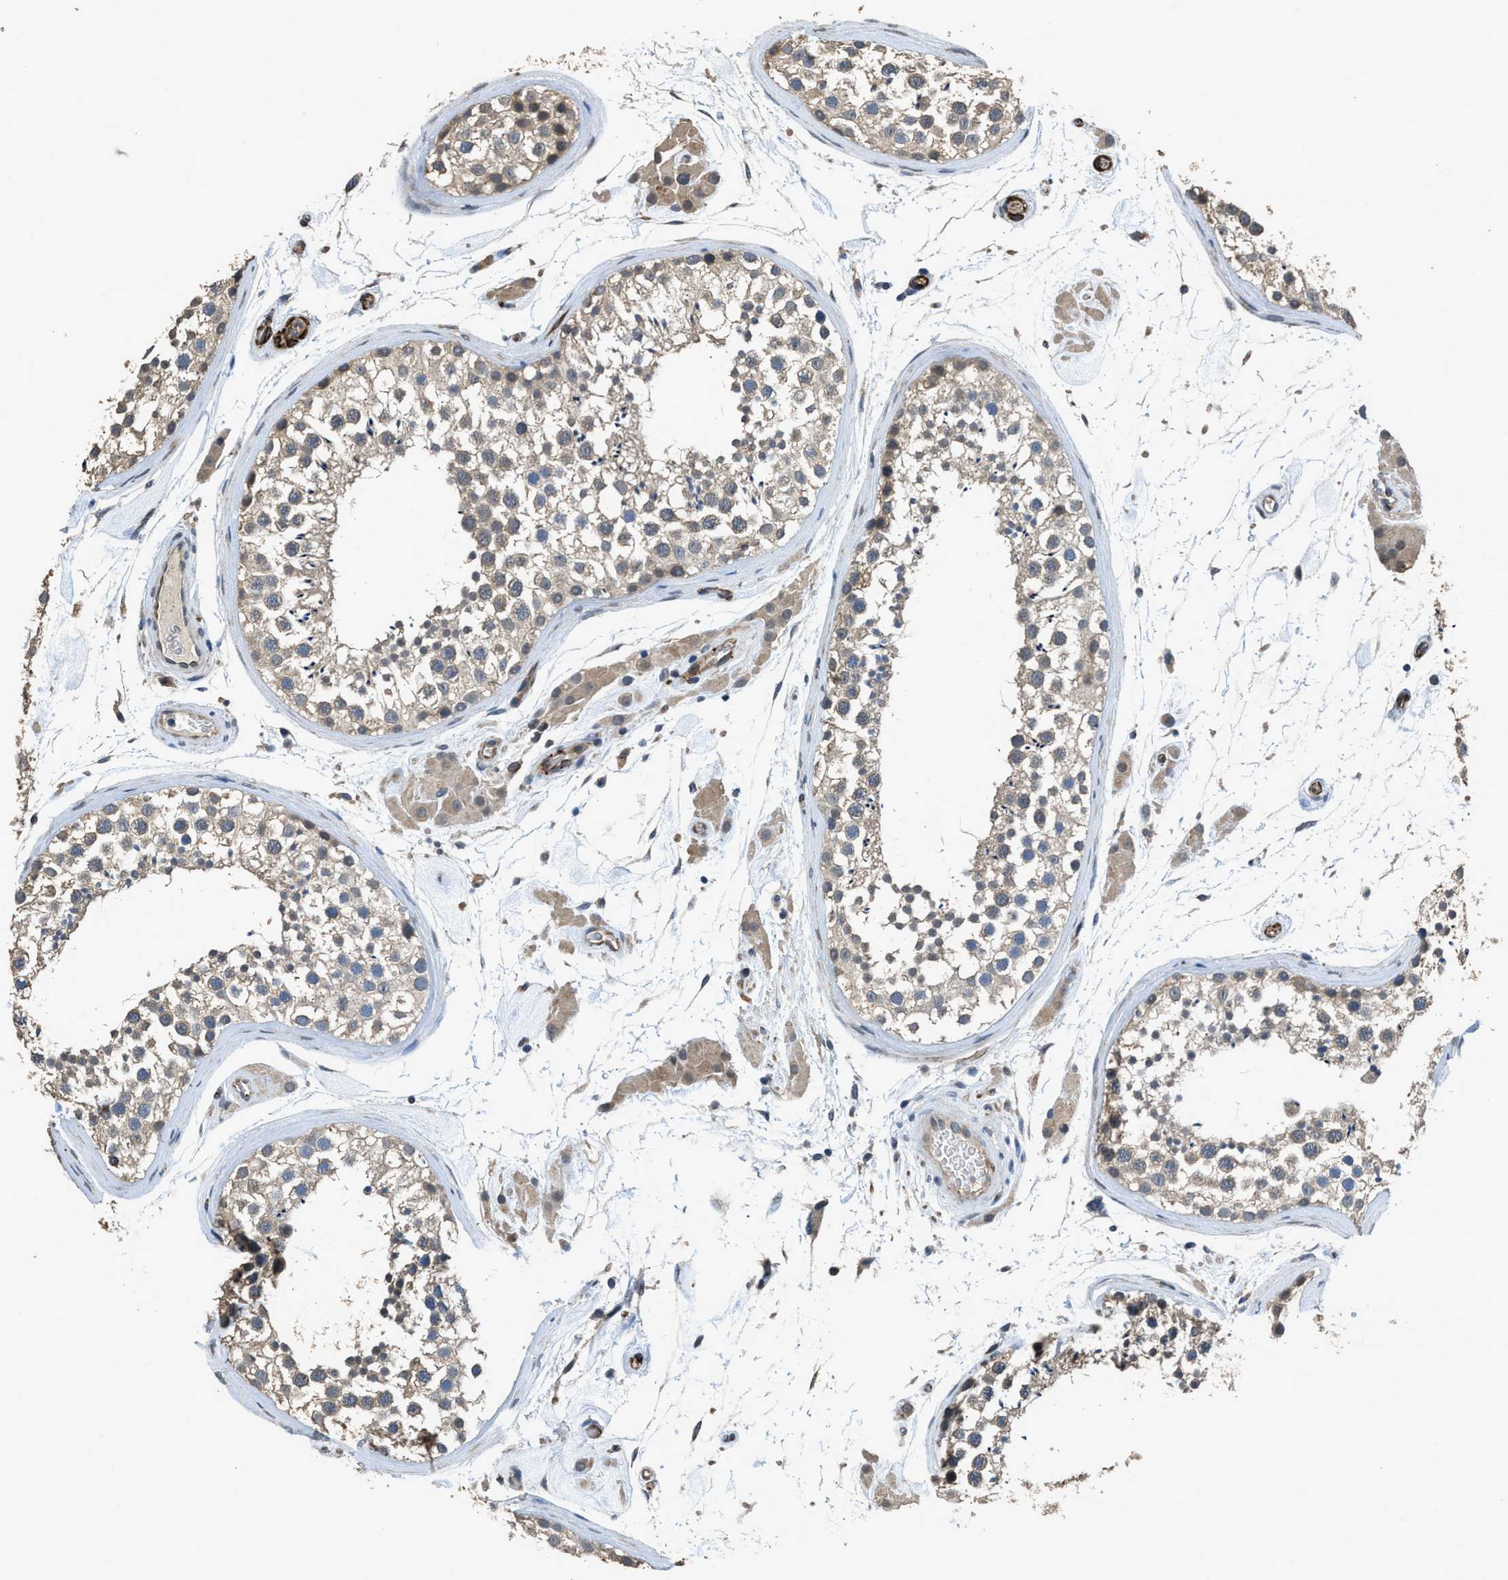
{"staining": {"intensity": "weak", "quantity": "<25%", "location": "cytoplasmic/membranous"}, "tissue": "testis", "cell_type": "Cells in seminiferous ducts", "image_type": "normal", "snomed": [{"axis": "morphology", "description": "Normal tissue, NOS"}, {"axis": "topography", "description": "Testis"}], "caption": "IHC histopathology image of benign human testis stained for a protein (brown), which exhibits no staining in cells in seminiferous ducts. (DAB (3,3'-diaminobenzidine) IHC with hematoxylin counter stain).", "gene": "SYNM", "patient": {"sex": "male", "age": 46}}